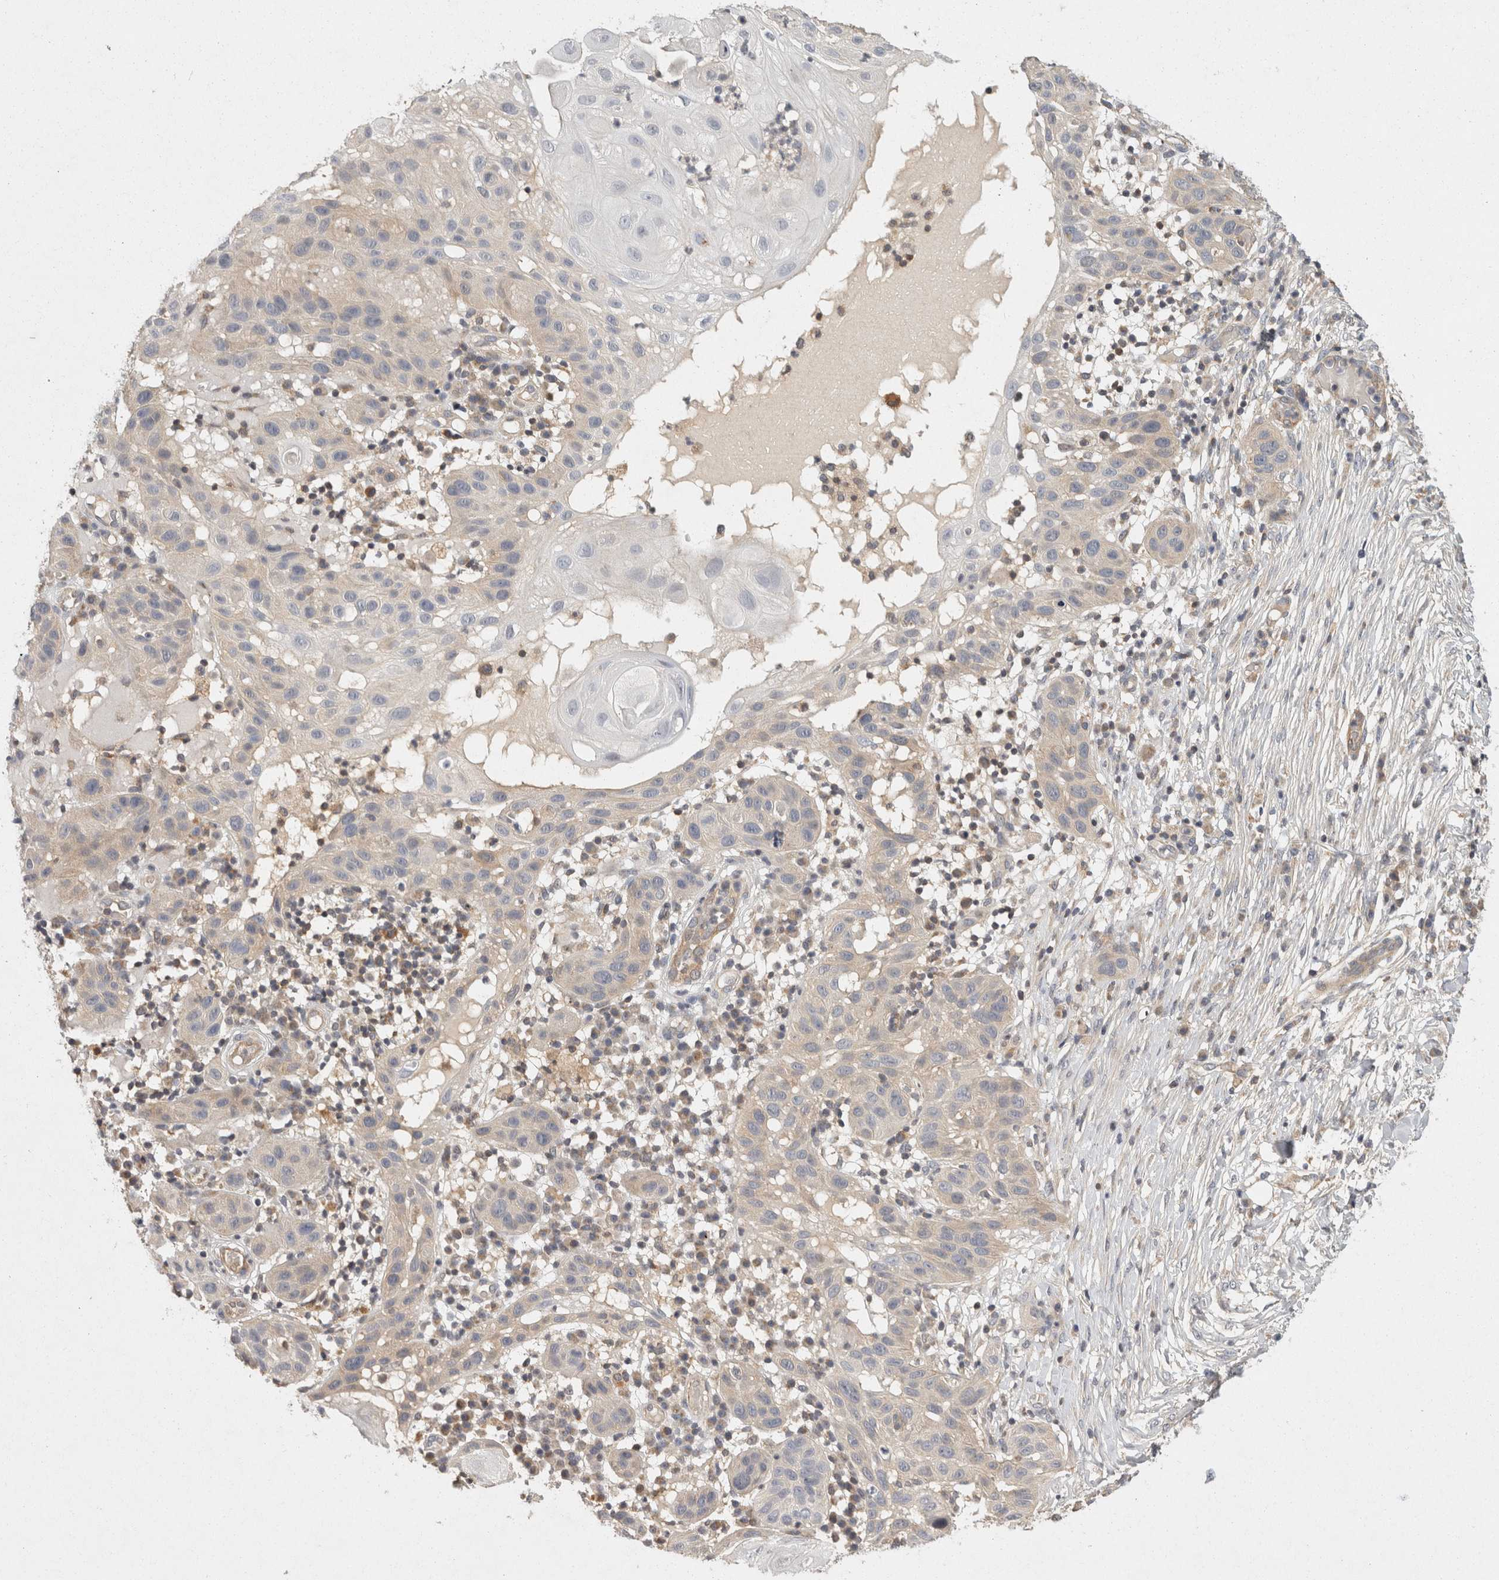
{"staining": {"intensity": "weak", "quantity": "<25%", "location": "cytoplasmic/membranous"}, "tissue": "skin cancer", "cell_type": "Tumor cells", "image_type": "cancer", "snomed": [{"axis": "morphology", "description": "Normal tissue, NOS"}, {"axis": "morphology", "description": "Squamous cell carcinoma, NOS"}, {"axis": "topography", "description": "Skin"}], "caption": "Tumor cells show no significant protein expression in skin squamous cell carcinoma. The staining was performed using DAB (3,3'-diaminobenzidine) to visualize the protein expression in brown, while the nuclei were stained in blue with hematoxylin (Magnification: 20x).", "gene": "ACAT2", "patient": {"sex": "female", "age": 96}}